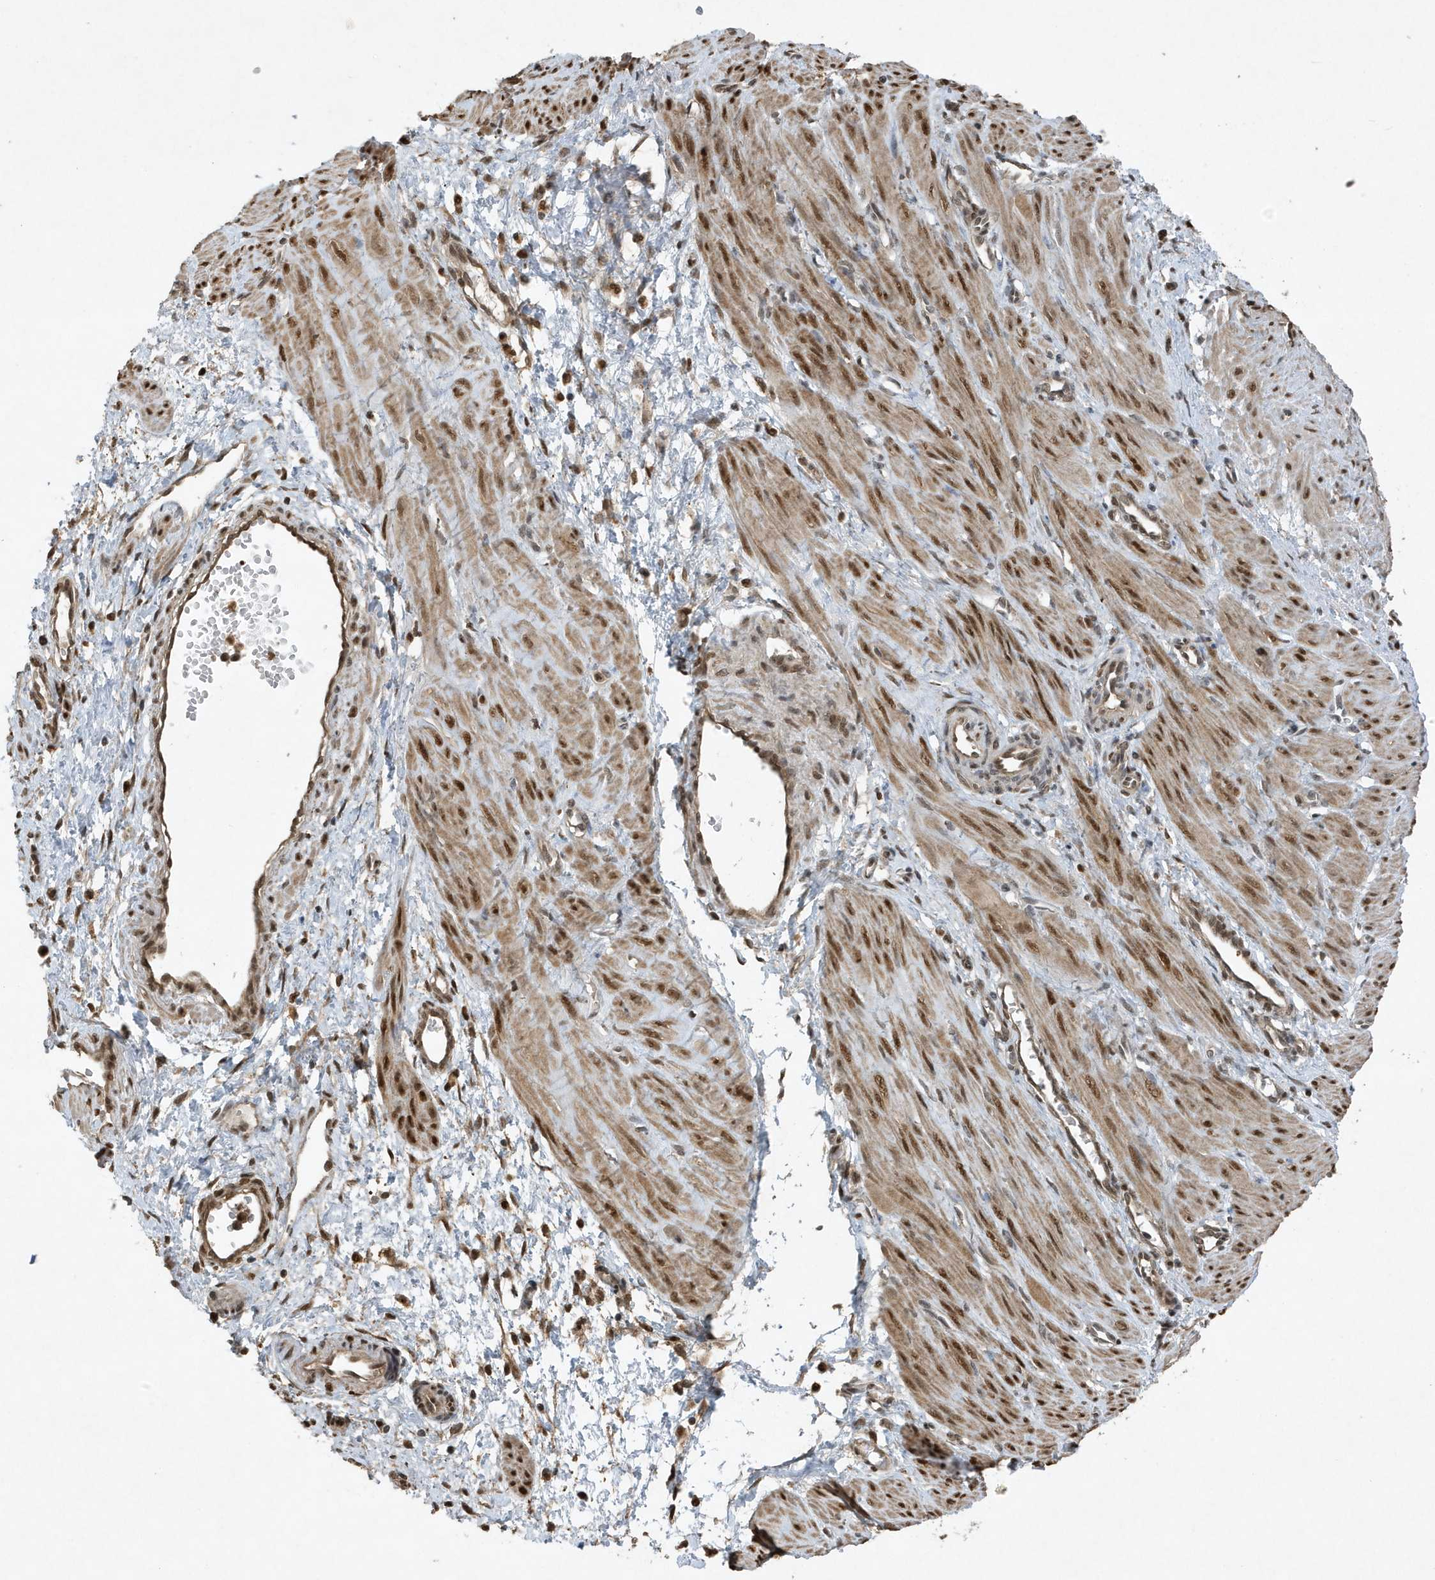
{"staining": {"intensity": "moderate", "quantity": ">75%", "location": "cytoplasmic/membranous,nuclear"}, "tissue": "smooth muscle", "cell_type": "Smooth muscle cells", "image_type": "normal", "snomed": [{"axis": "morphology", "description": "Normal tissue, NOS"}, {"axis": "topography", "description": "Endometrium"}], "caption": "Smooth muscle stained for a protein (brown) reveals moderate cytoplasmic/membranous,nuclear positive expression in about >75% of smooth muscle cells.", "gene": "HSPA1A", "patient": {"sex": "female", "age": 33}}